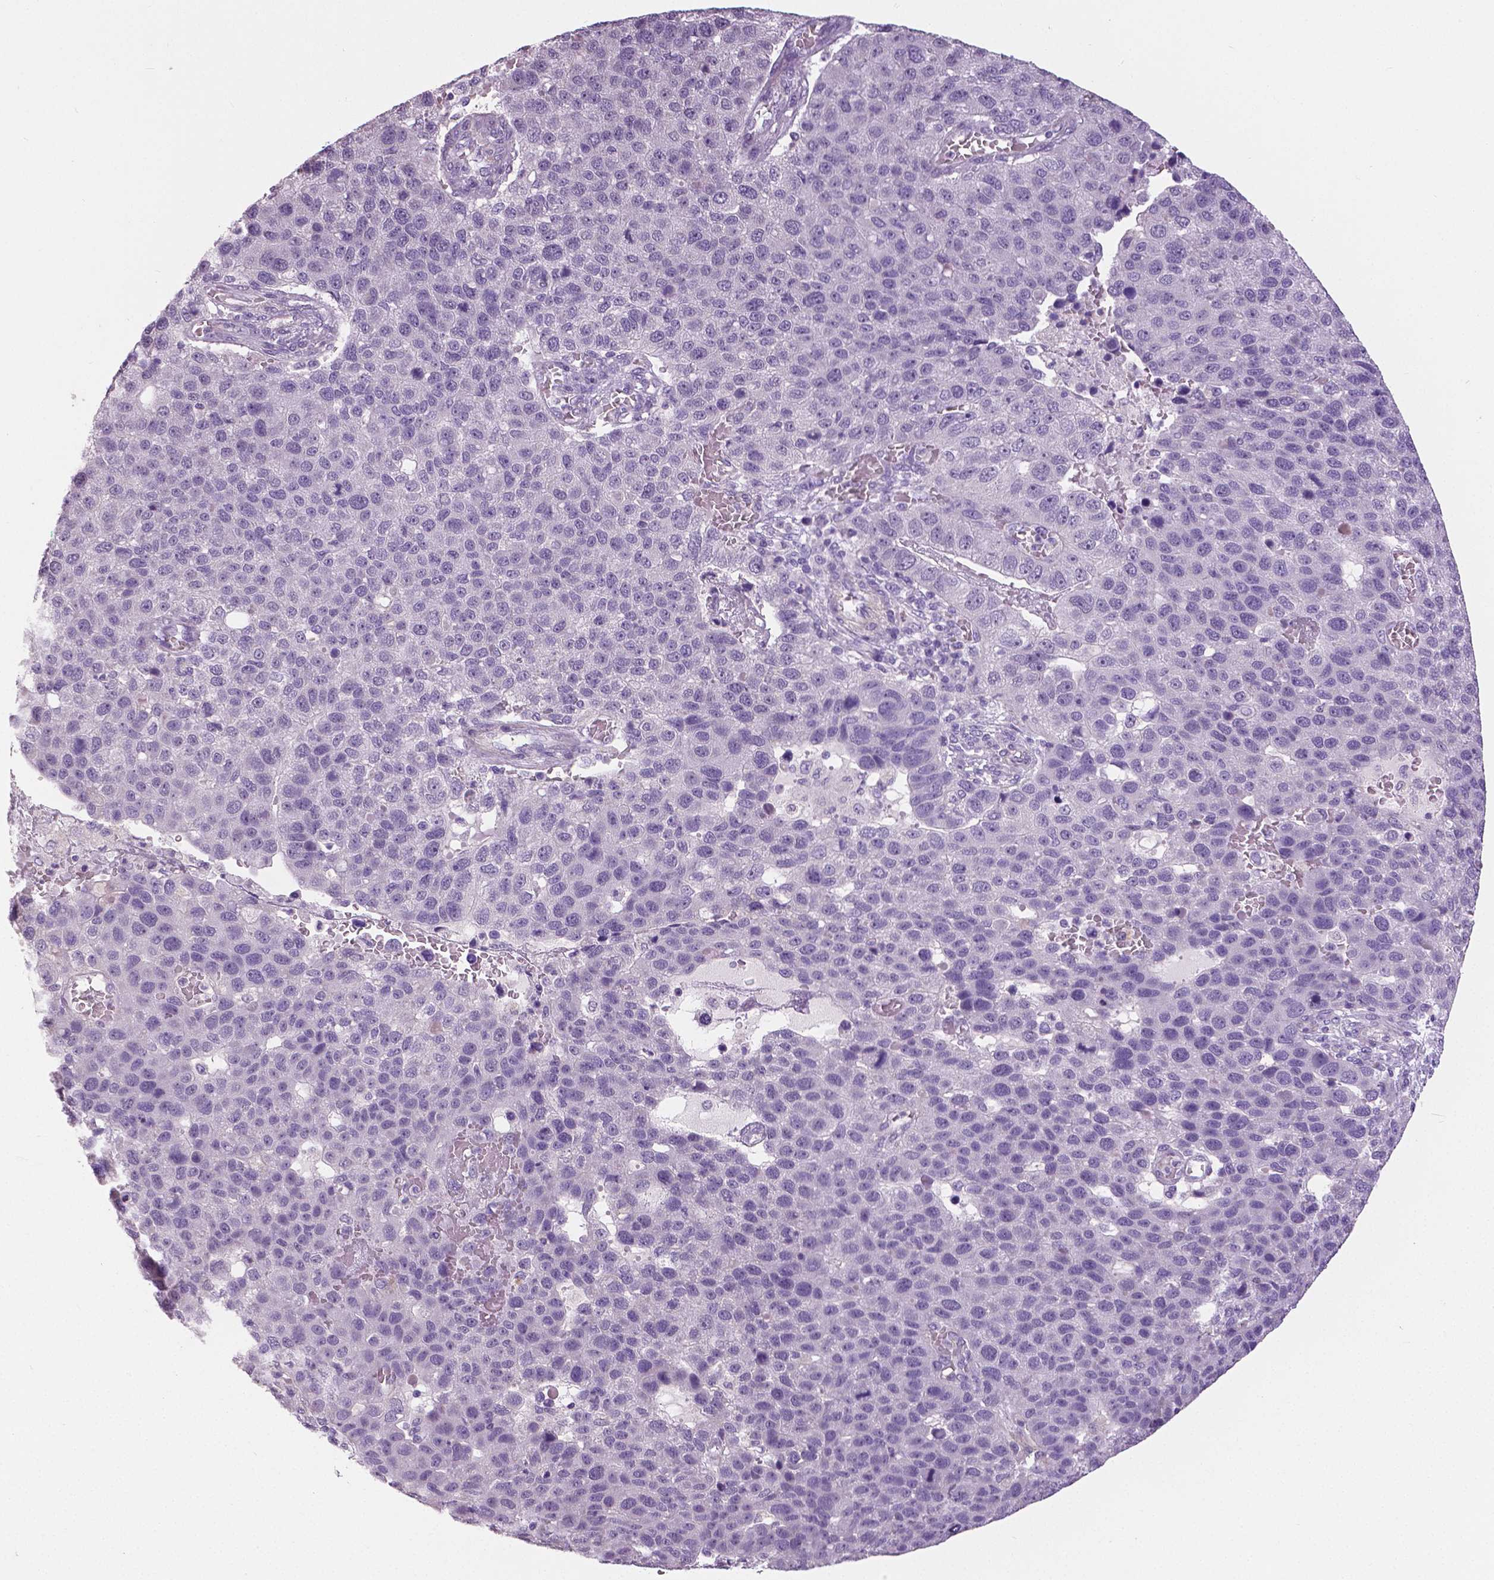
{"staining": {"intensity": "negative", "quantity": "none", "location": "none"}, "tissue": "pancreatic cancer", "cell_type": "Tumor cells", "image_type": "cancer", "snomed": [{"axis": "morphology", "description": "Adenocarcinoma, NOS"}, {"axis": "topography", "description": "Pancreas"}], "caption": "IHC histopathology image of neoplastic tissue: human pancreatic cancer stained with DAB (3,3'-diaminobenzidine) shows no significant protein expression in tumor cells. (DAB immunohistochemistry with hematoxylin counter stain).", "gene": "FOXA1", "patient": {"sex": "female", "age": 61}}